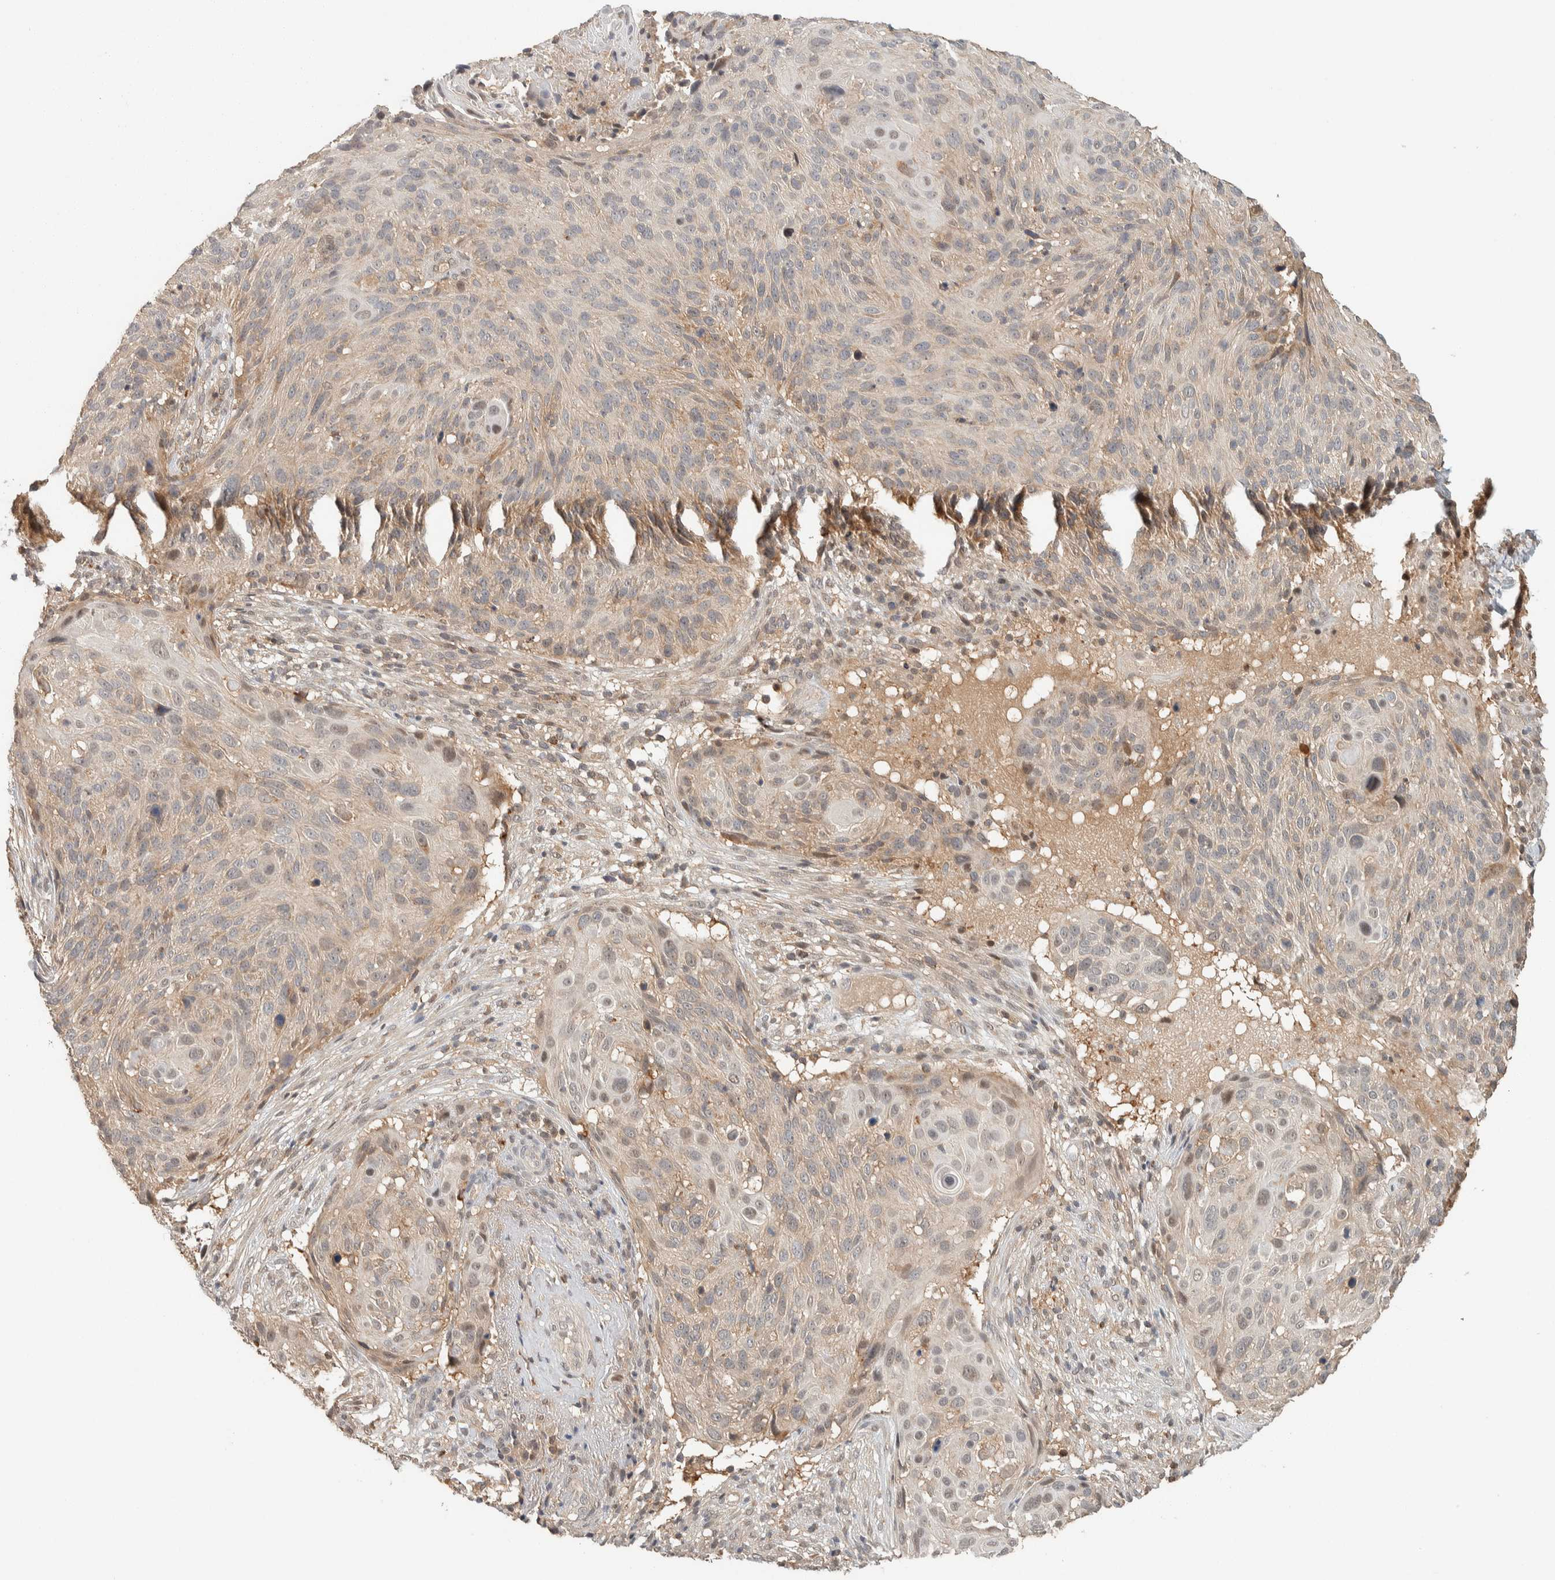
{"staining": {"intensity": "weak", "quantity": "<25%", "location": "cytoplasmic/membranous,nuclear"}, "tissue": "cervical cancer", "cell_type": "Tumor cells", "image_type": "cancer", "snomed": [{"axis": "morphology", "description": "Squamous cell carcinoma, NOS"}, {"axis": "topography", "description": "Cervix"}], "caption": "Immunohistochemistry micrograph of human cervical cancer (squamous cell carcinoma) stained for a protein (brown), which shows no positivity in tumor cells.", "gene": "ZNF567", "patient": {"sex": "female", "age": 74}}